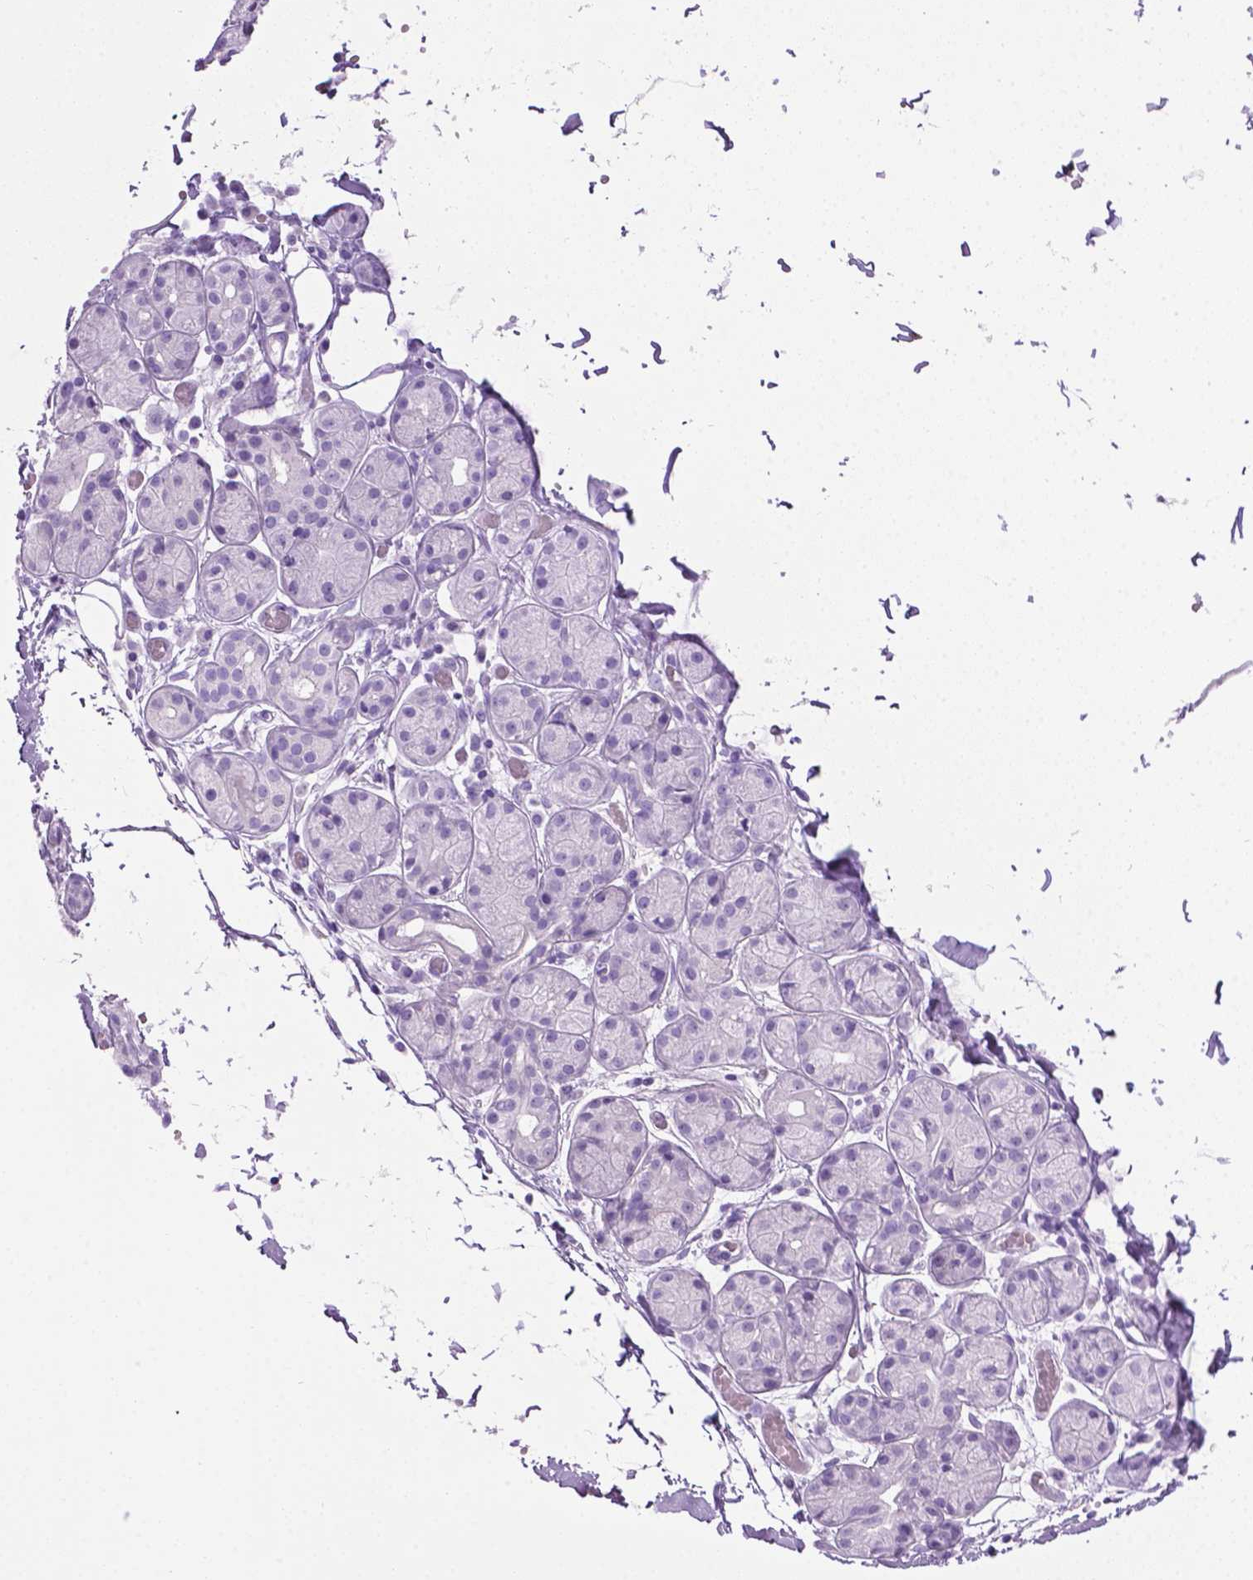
{"staining": {"intensity": "negative", "quantity": "none", "location": "none"}, "tissue": "salivary gland", "cell_type": "Glandular cells", "image_type": "normal", "snomed": [{"axis": "morphology", "description": "Normal tissue, NOS"}, {"axis": "topography", "description": "Salivary gland"}, {"axis": "topography", "description": "Peripheral nerve tissue"}], "caption": "High power microscopy image of an immunohistochemistry (IHC) image of unremarkable salivary gland, revealing no significant positivity in glandular cells.", "gene": "LELP1", "patient": {"sex": "male", "age": 71}}